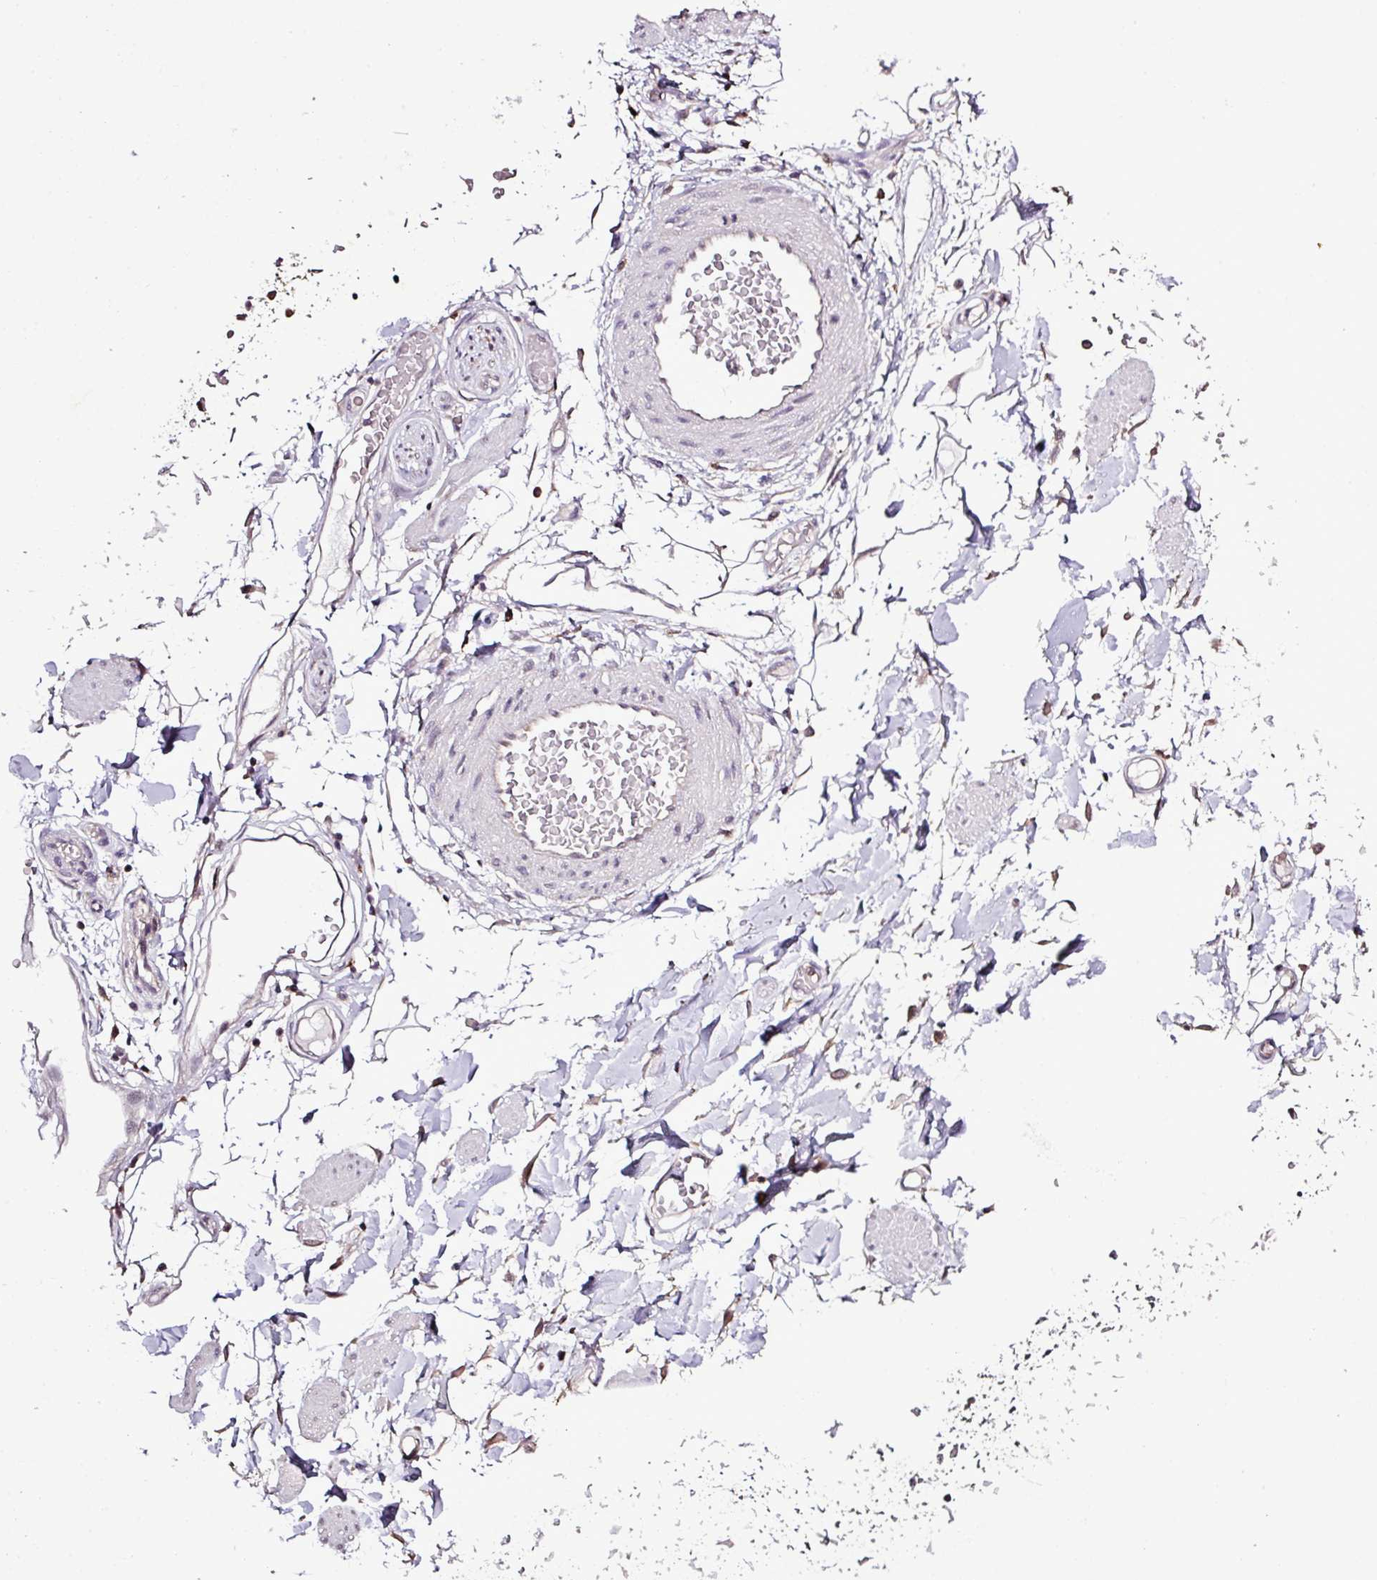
{"staining": {"intensity": "moderate", "quantity": "25%-75%", "location": "cytoplasmic/membranous"}, "tissue": "adipose tissue", "cell_type": "Adipocytes", "image_type": "normal", "snomed": [{"axis": "morphology", "description": "Normal tissue, NOS"}, {"axis": "topography", "description": "Vulva"}, {"axis": "topography", "description": "Peripheral nerve tissue"}], "caption": "DAB (3,3'-diaminobenzidine) immunohistochemical staining of normal adipose tissue reveals moderate cytoplasmic/membranous protein expression in about 25%-75% of adipocytes.", "gene": "SMCO4", "patient": {"sex": "female", "age": 68}}